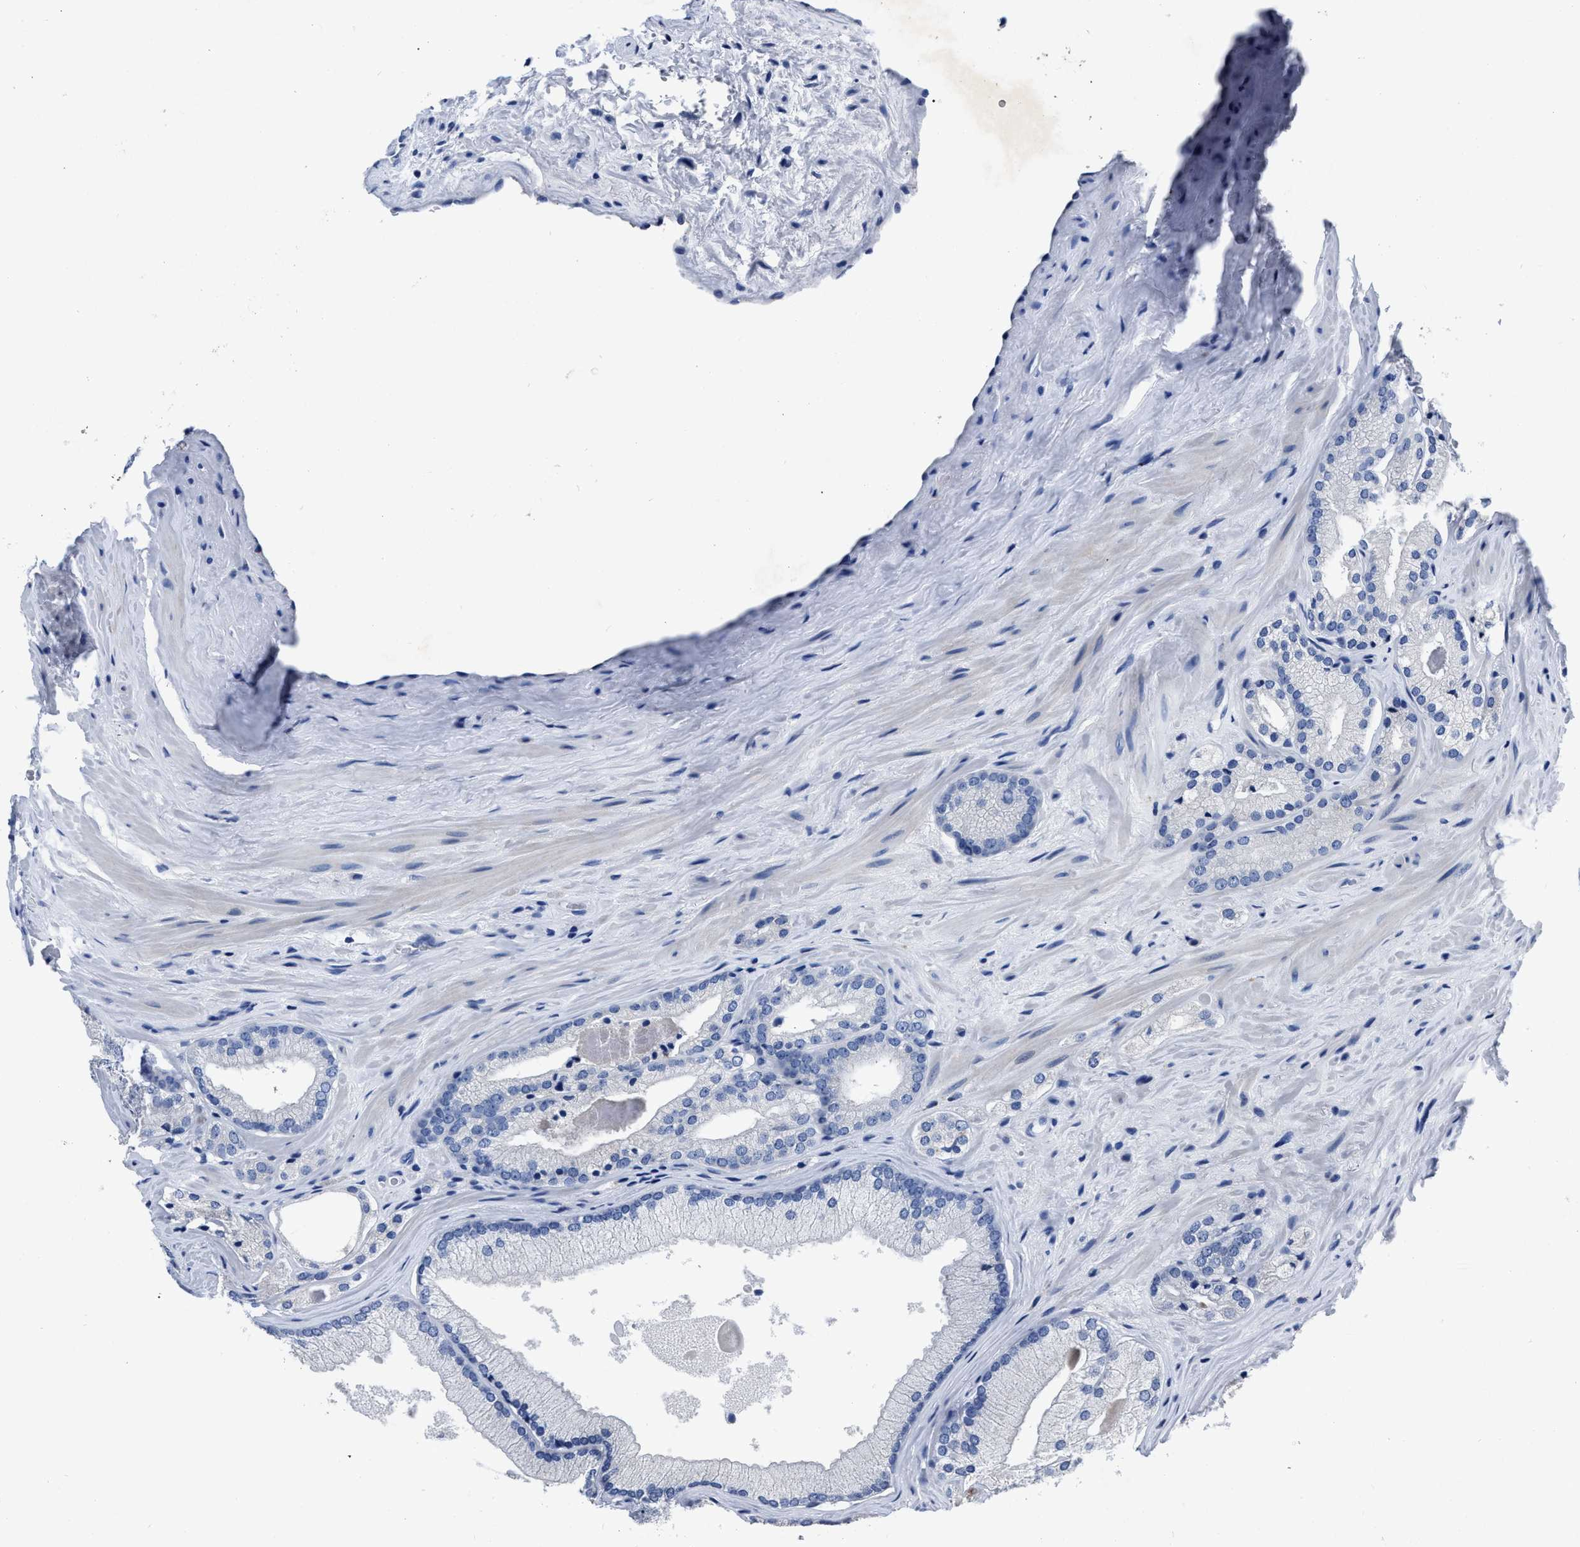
{"staining": {"intensity": "negative", "quantity": "none", "location": "none"}, "tissue": "prostate cancer", "cell_type": "Tumor cells", "image_type": "cancer", "snomed": [{"axis": "morphology", "description": "Adenocarcinoma, Low grade"}, {"axis": "topography", "description": "Prostate"}], "caption": "Immunohistochemistry histopathology image of prostate cancer (low-grade adenocarcinoma) stained for a protein (brown), which reveals no positivity in tumor cells.", "gene": "OR10G3", "patient": {"sex": "male", "age": 65}}